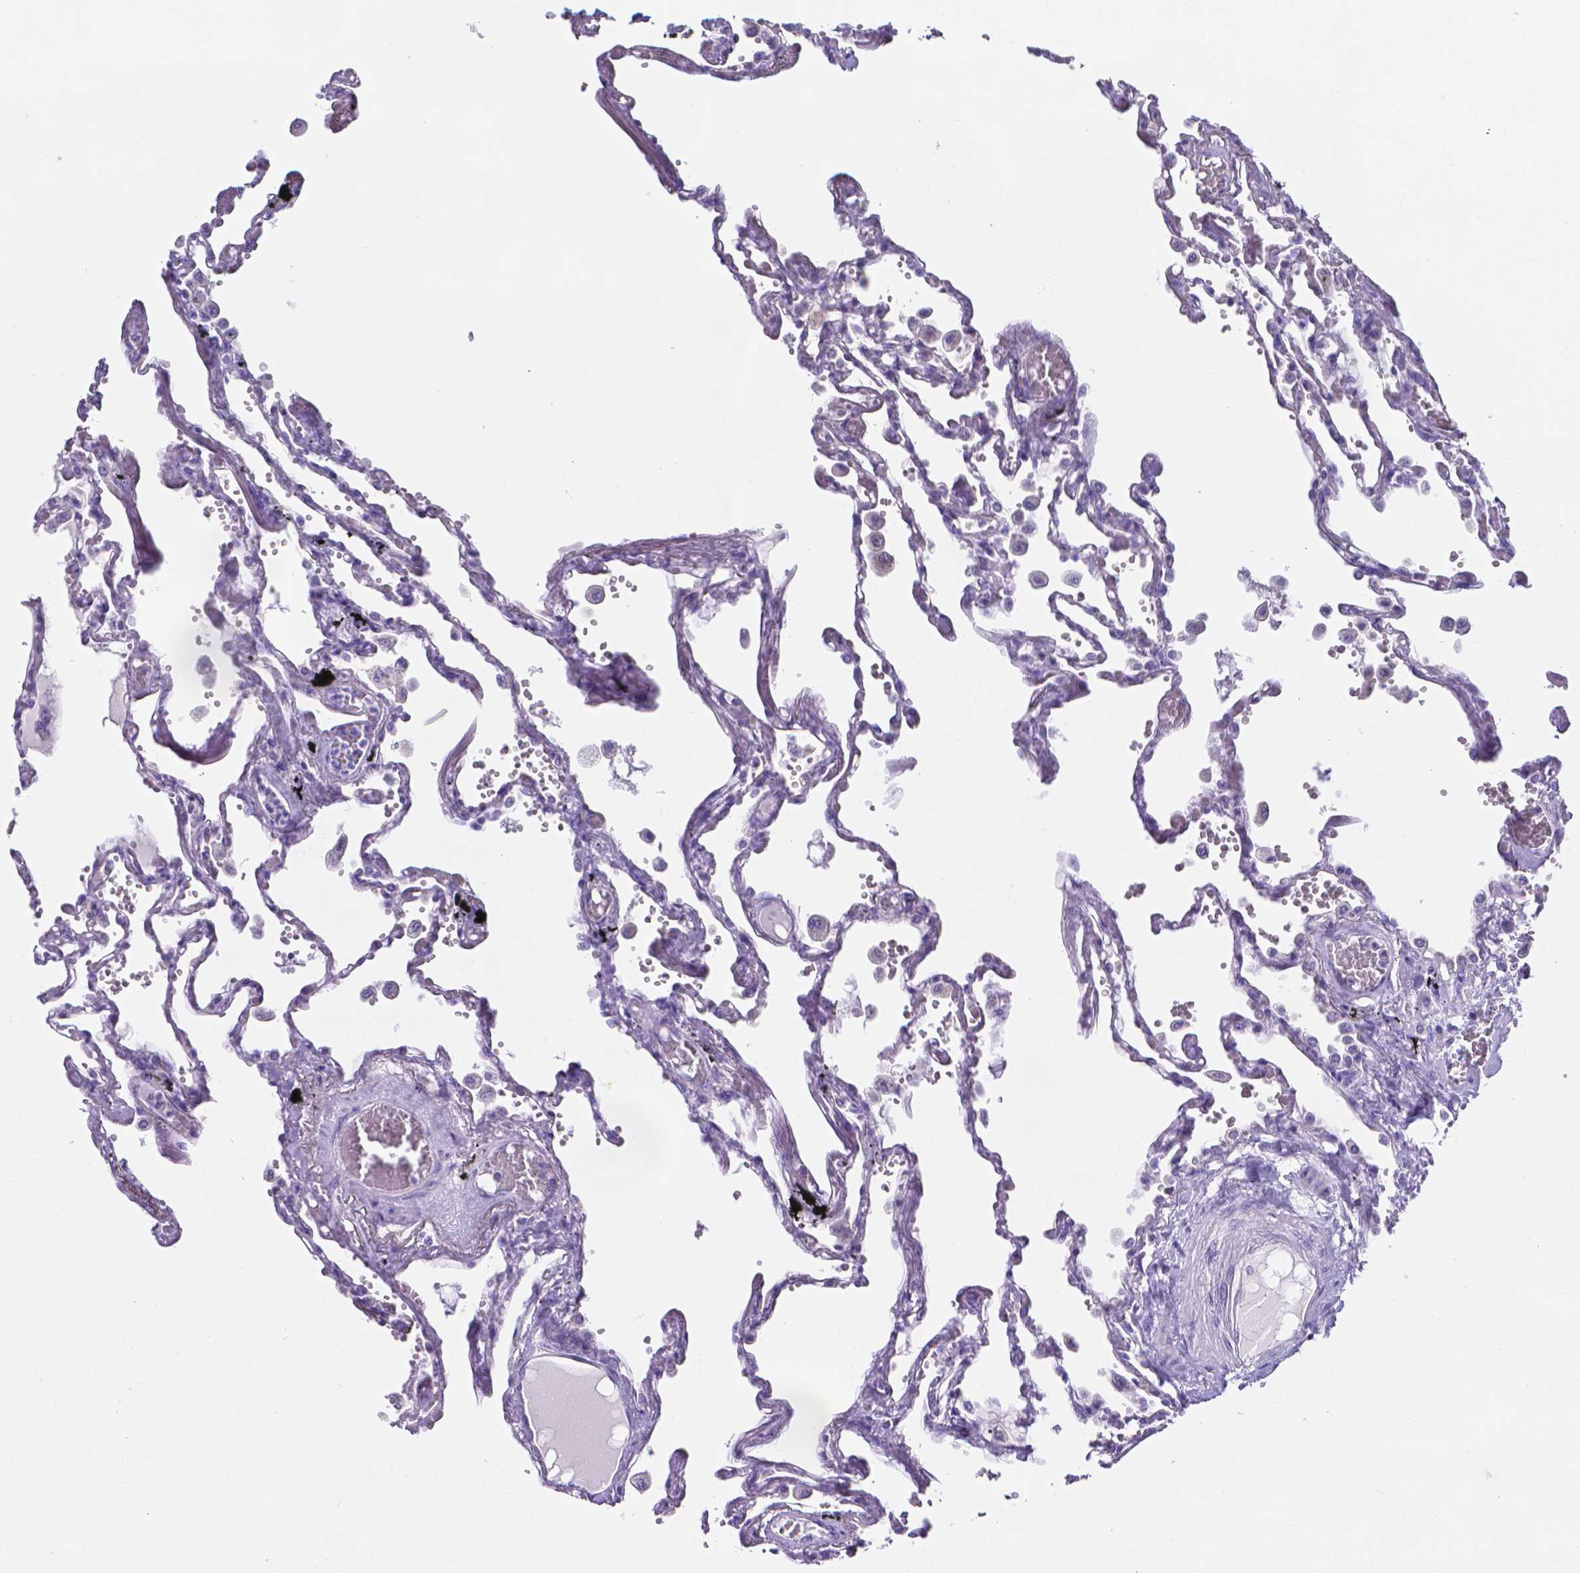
{"staining": {"intensity": "negative", "quantity": "none", "location": "none"}, "tissue": "lung", "cell_type": "Alveolar cells", "image_type": "normal", "snomed": [{"axis": "morphology", "description": "Normal tissue, NOS"}, {"axis": "morphology", "description": "Adenocarcinoma, NOS"}, {"axis": "topography", "description": "Cartilage tissue"}, {"axis": "topography", "description": "Lung"}], "caption": "Photomicrograph shows no protein positivity in alveolar cells of unremarkable lung.", "gene": "LRRC73", "patient": {"sex": "female", "age": 67}}